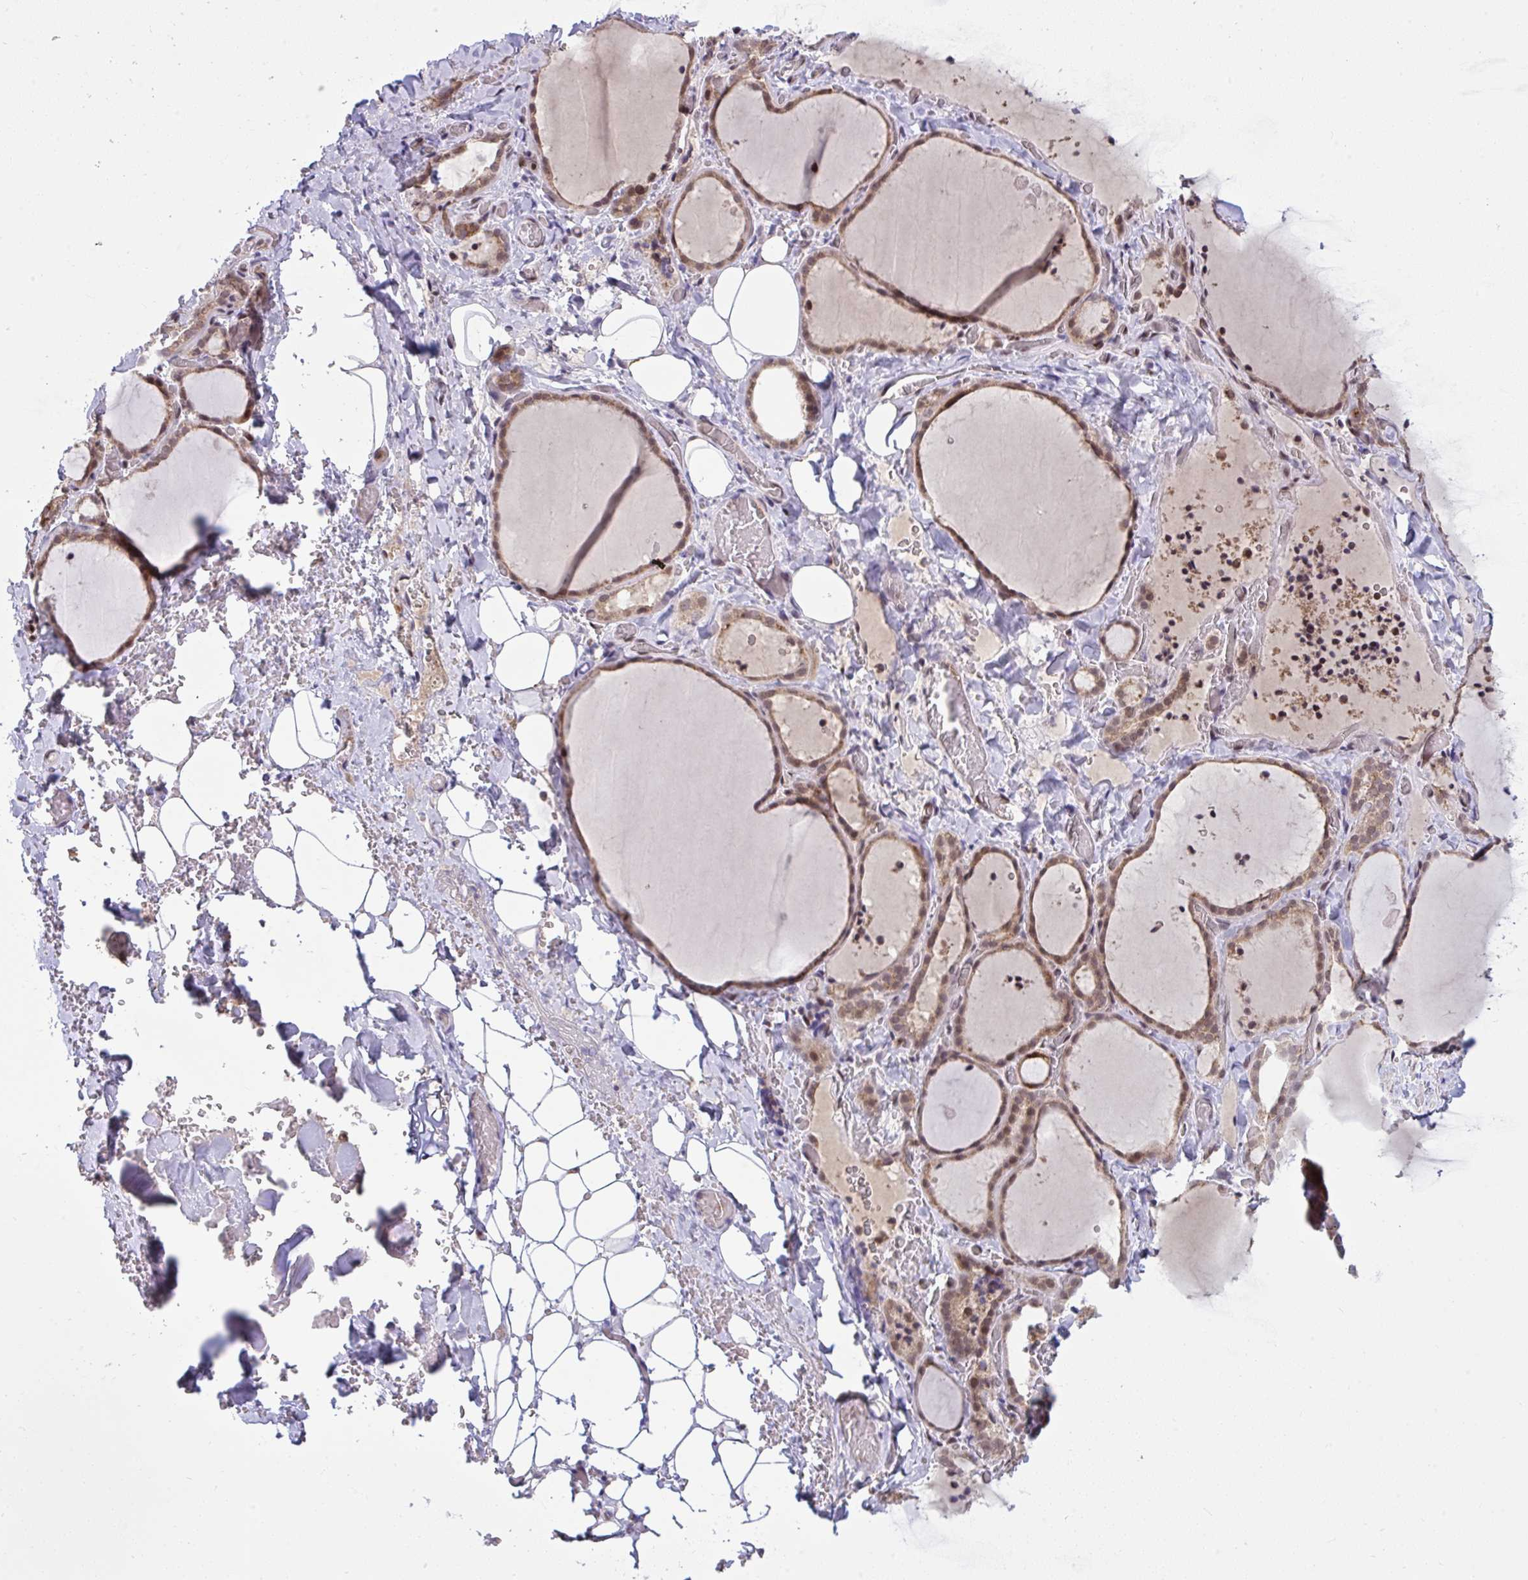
{"staining": {"intensity": "moderate", "quantity": ">75%", "location": "cytoplasmic/membranous,nuclear"}, "tissue": "thyroid gland", "cell_type": "Glandular cells", "image_type": "normal", "snomed": [{"axis": "morphology", "description": "Normal tissue, NOS"}, {"axis": "topography", "description": "Thyroid gland"}], "caption": "The micrograph shows immunohistochemical staining of unremarkable thyroid gland. There is moderate cytoplasmic/membranous,nuclear positivity is seen in about >75% of glandular cells. Using DAB (3,3'-diaminobenzidine) (brown) and hematoxylin (blue) stains, captured at high magnification using brightfield microscopy.", "gene": "KLF2", "patient": {"sex": "female", "age": 22}}